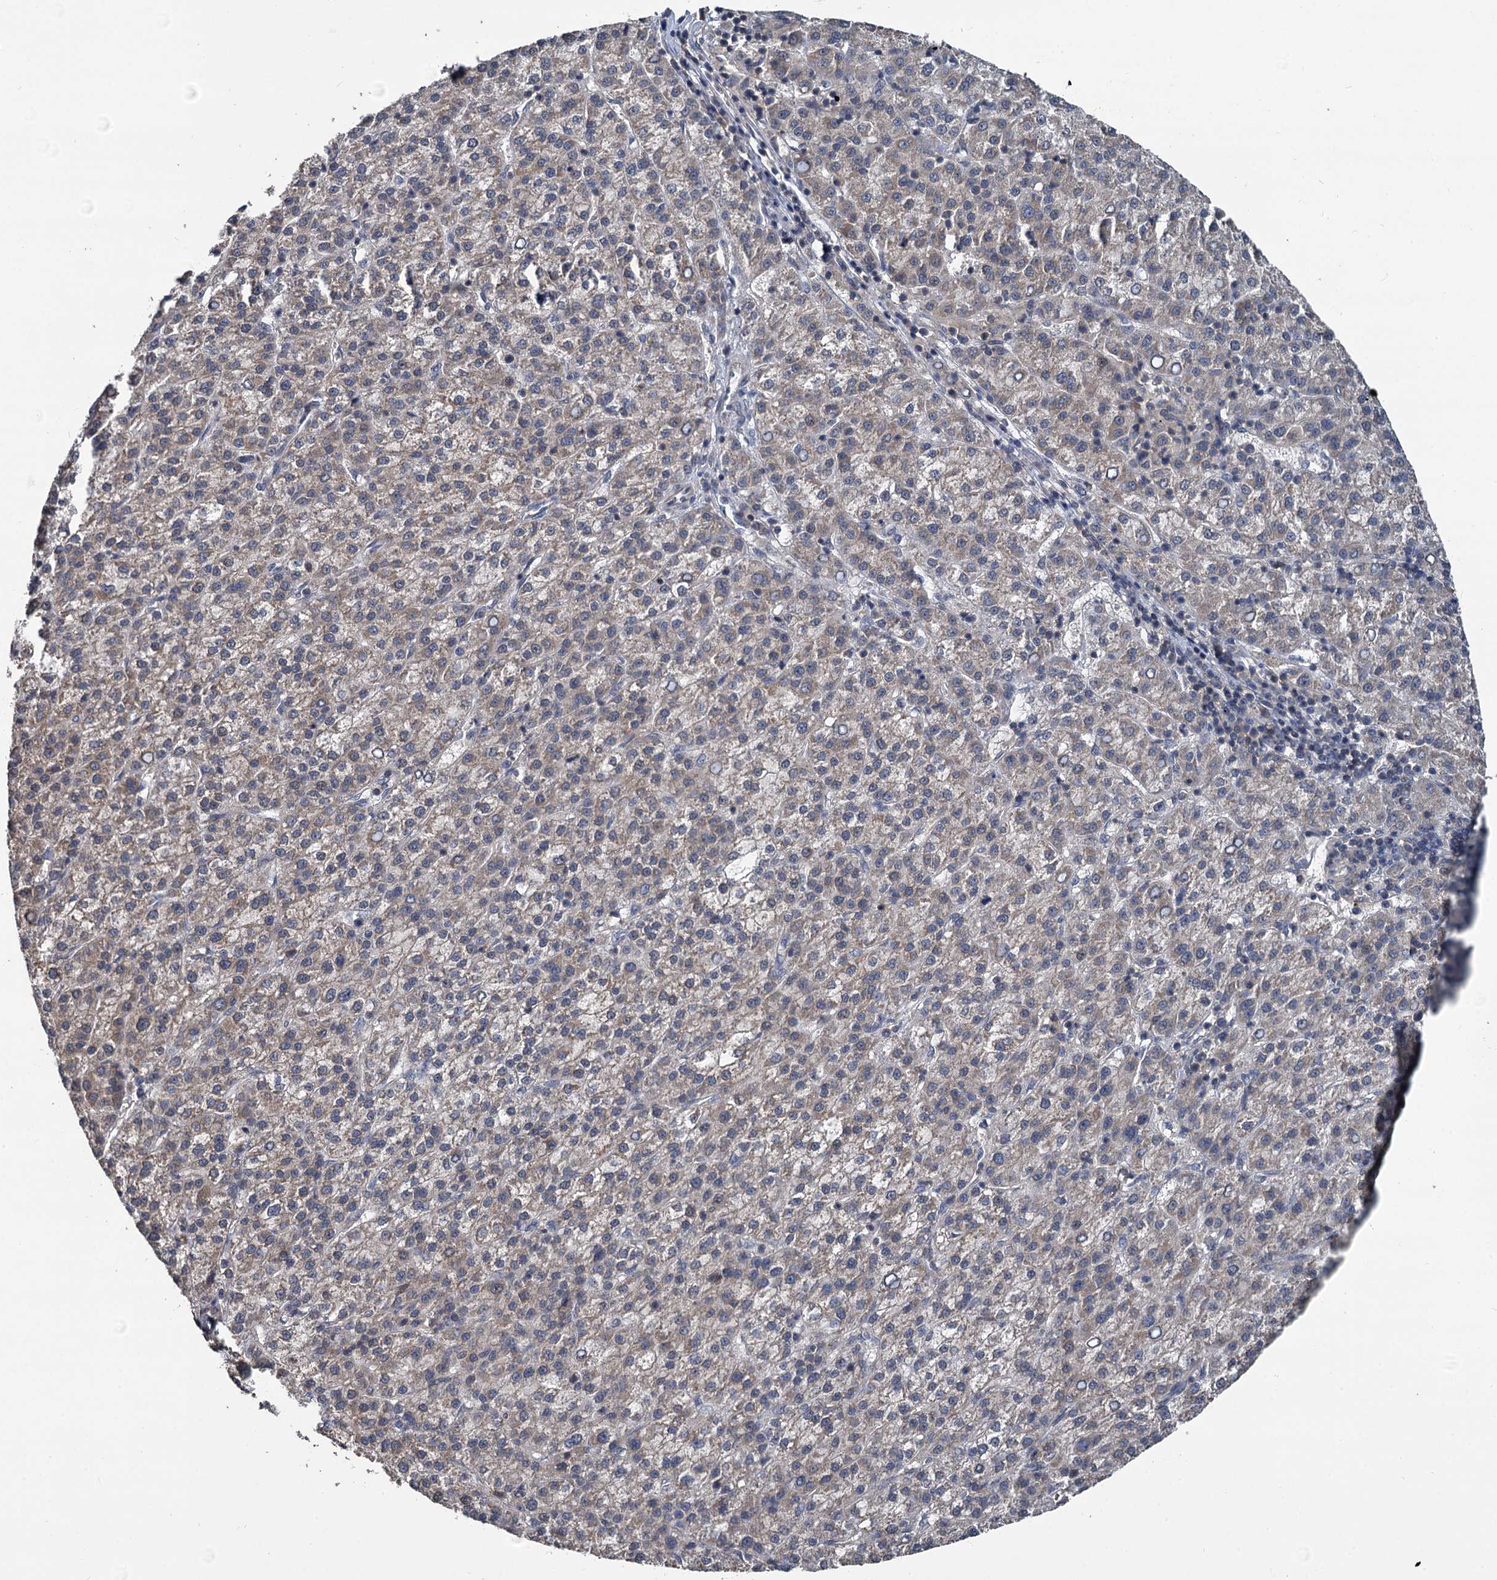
{"staining": {"intensity": "weak", "quantity": "<25%", "location": "cytoplasmic/membranous"}, "tissue": "liver cancer", "cell_type": "Tumor cells", "image_type": "cancer", "snomed": [{"axis": "morphology", "description": "Carcinoma, Hepatocellular, NOS"}, {"axis": "topography", "description": "Liver"}], "caption": "There is no significant staining in tumor cells of liver hepatocellular carcinoma. (Stains: DAB immunohistochemistry (IHC) with hematoxylin counter stain, Microscopy: brightfield microscopy at high magnification).", "gene": "TMEM39A", "patient": {"sex": "female", "age": 58}}